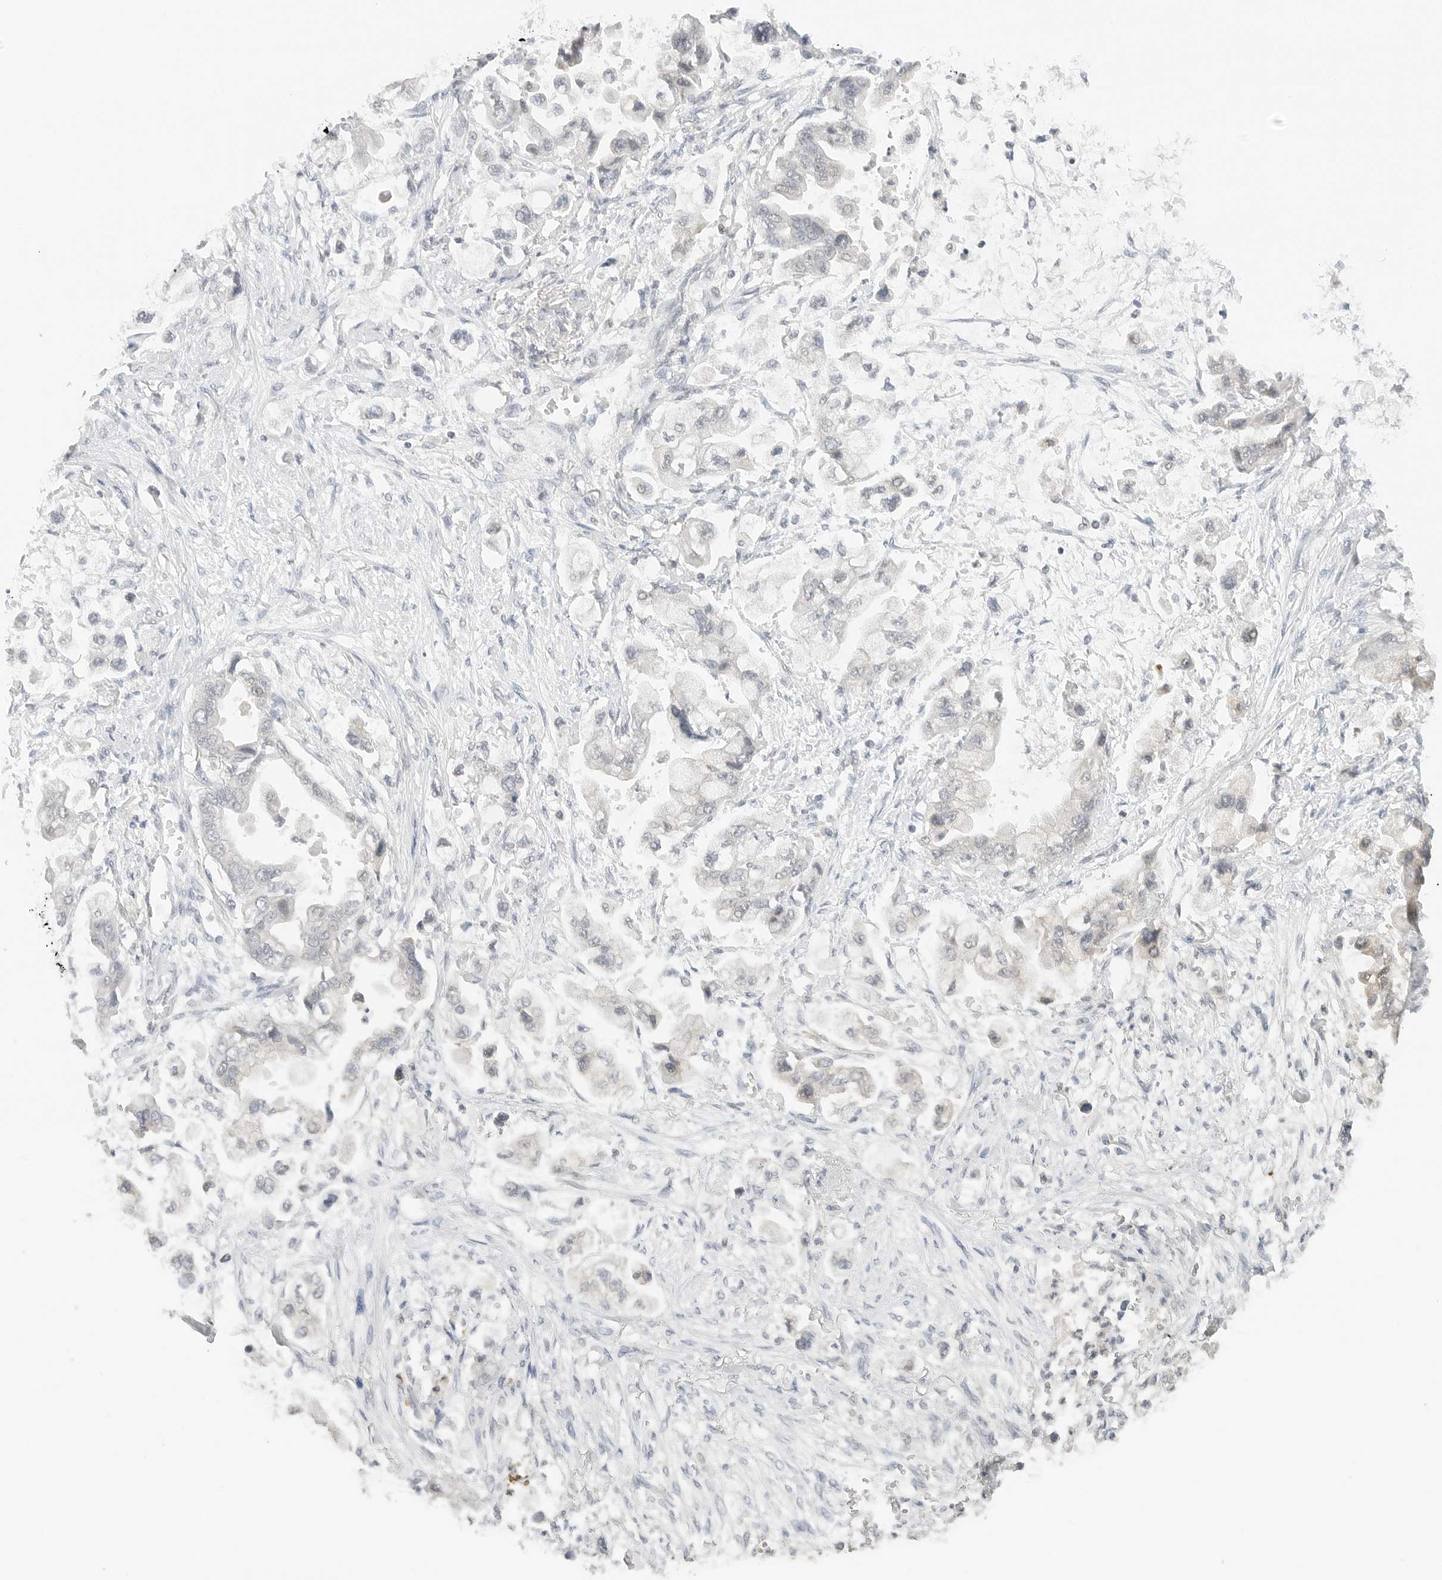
{"staining": {"intensity": "negative", "quantity": "none", "location": "none"}, "tissue": "stomach cancer", "cell_type": "Tumor cells", "image_type": "cancer", "snomed": [{"axis": "morphology", "description": "Adenocarcinoma, NOS"}, {"axis": "topography", "description": "Stomach"}], "caption": "Immunohistochemistry (IHC) image of human stomach cancer (adenocarcinoma) stained for a protein (brown), which displays no positivity in tumor cells. Nuclei are stained in blue.", "gene": "NEO1", "patient": {"sex": "male", "age": 62}}